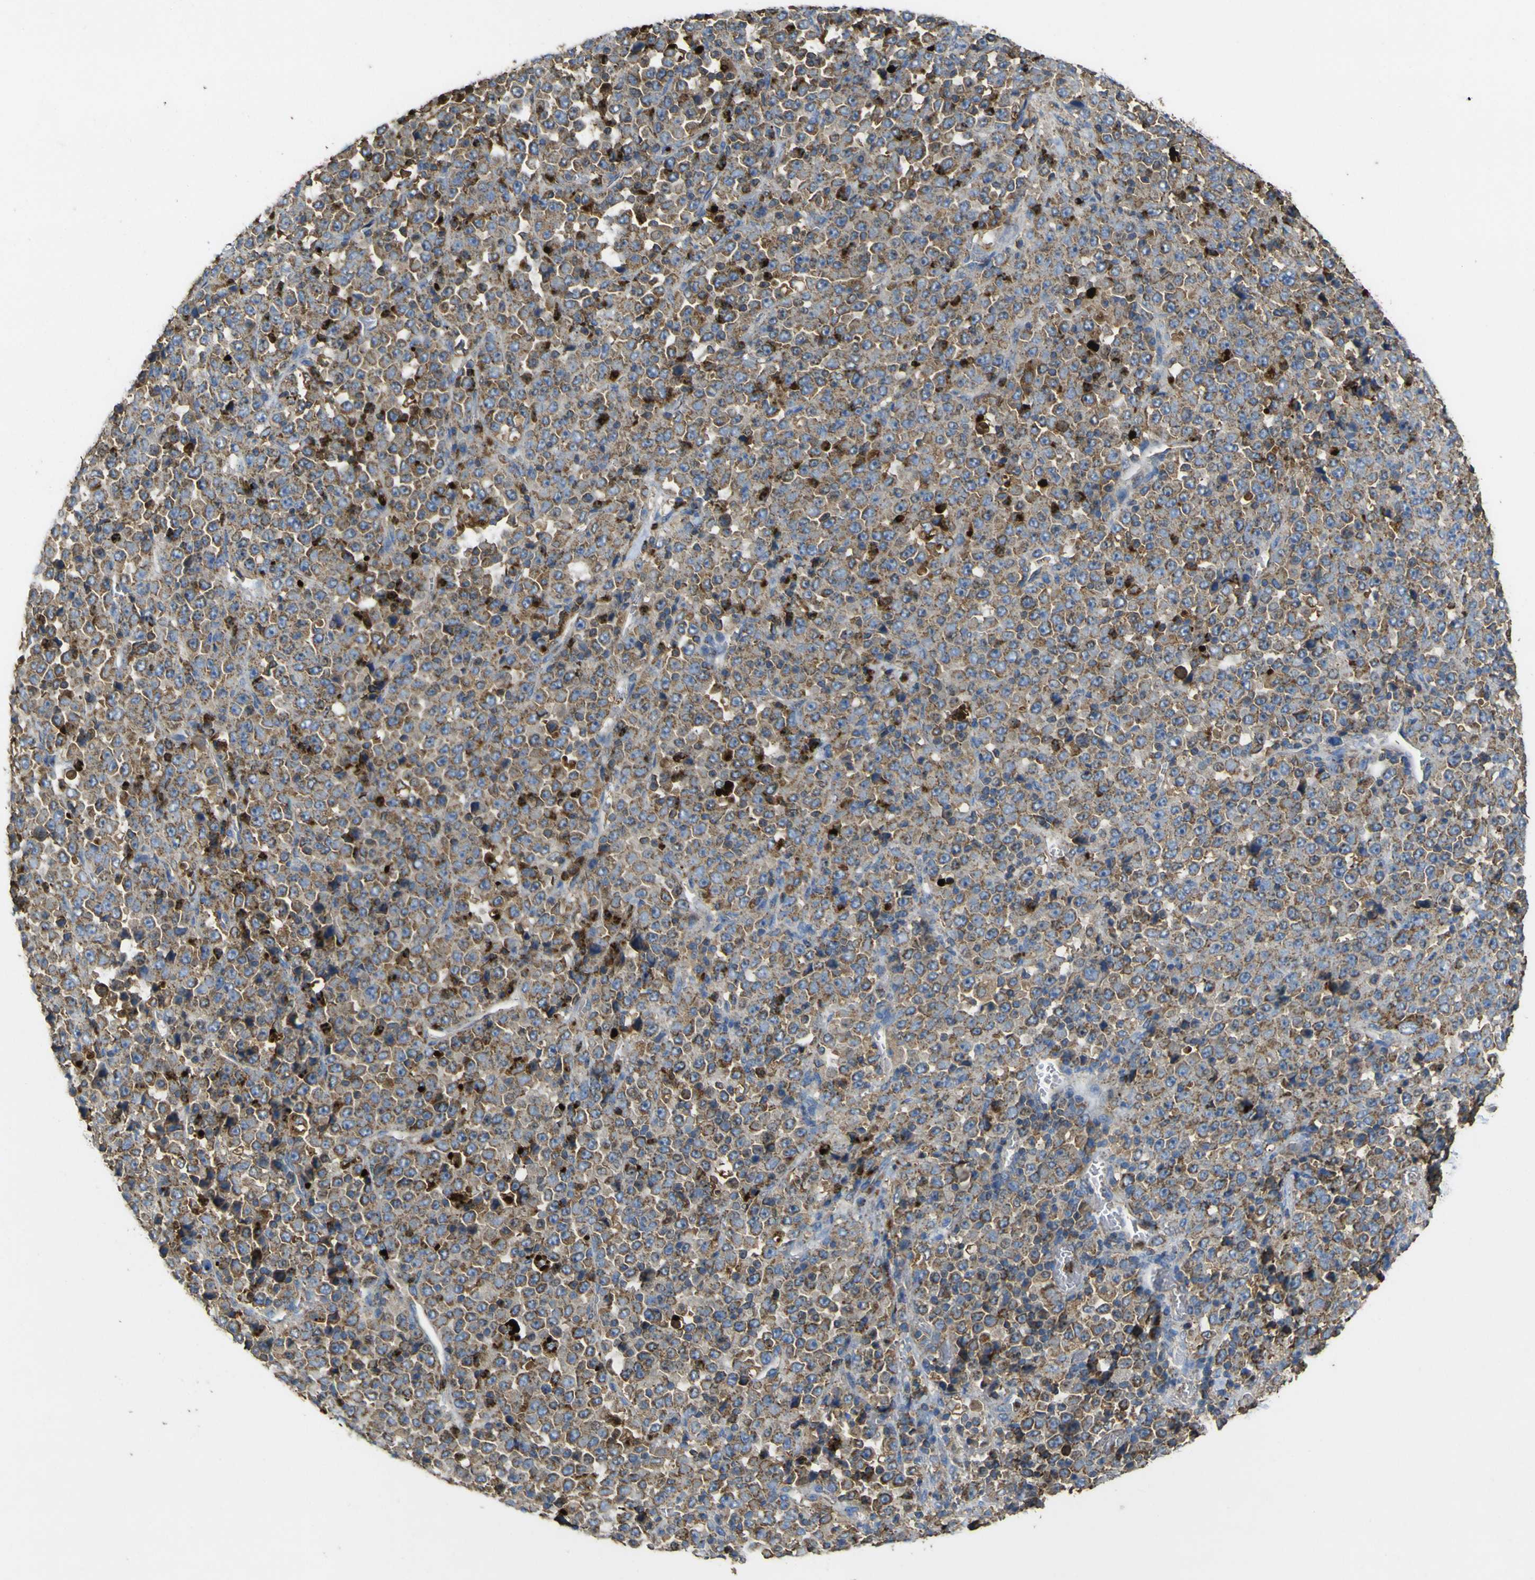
{"staining": {"intensity": "moderate", "quantity": ">75%", "location": "cytoplasmic/membranous"}, "tissue": "stomach cancer", "cell_type": "Tumor cells", "image_type": "cancer", "snomed": [{"axis": "morphology", "description": "Normal tissue, NOS"}, {"axis": "morphology", "description": "Adenocarcinoma, NOS"}, {"axis": "topography", "description": "Stomach, upper"}, {"axis": "topography", "description": "Stomach"}], "caption": "This is an image of immunohistochemistry staining of stomach cancer (adenocarcinoma), which shows moderate positivity in the cytoplasmic/membranous of tumor cells.", "gene": "ACSL3", "patient": {"sex": "male", "age": 59}}